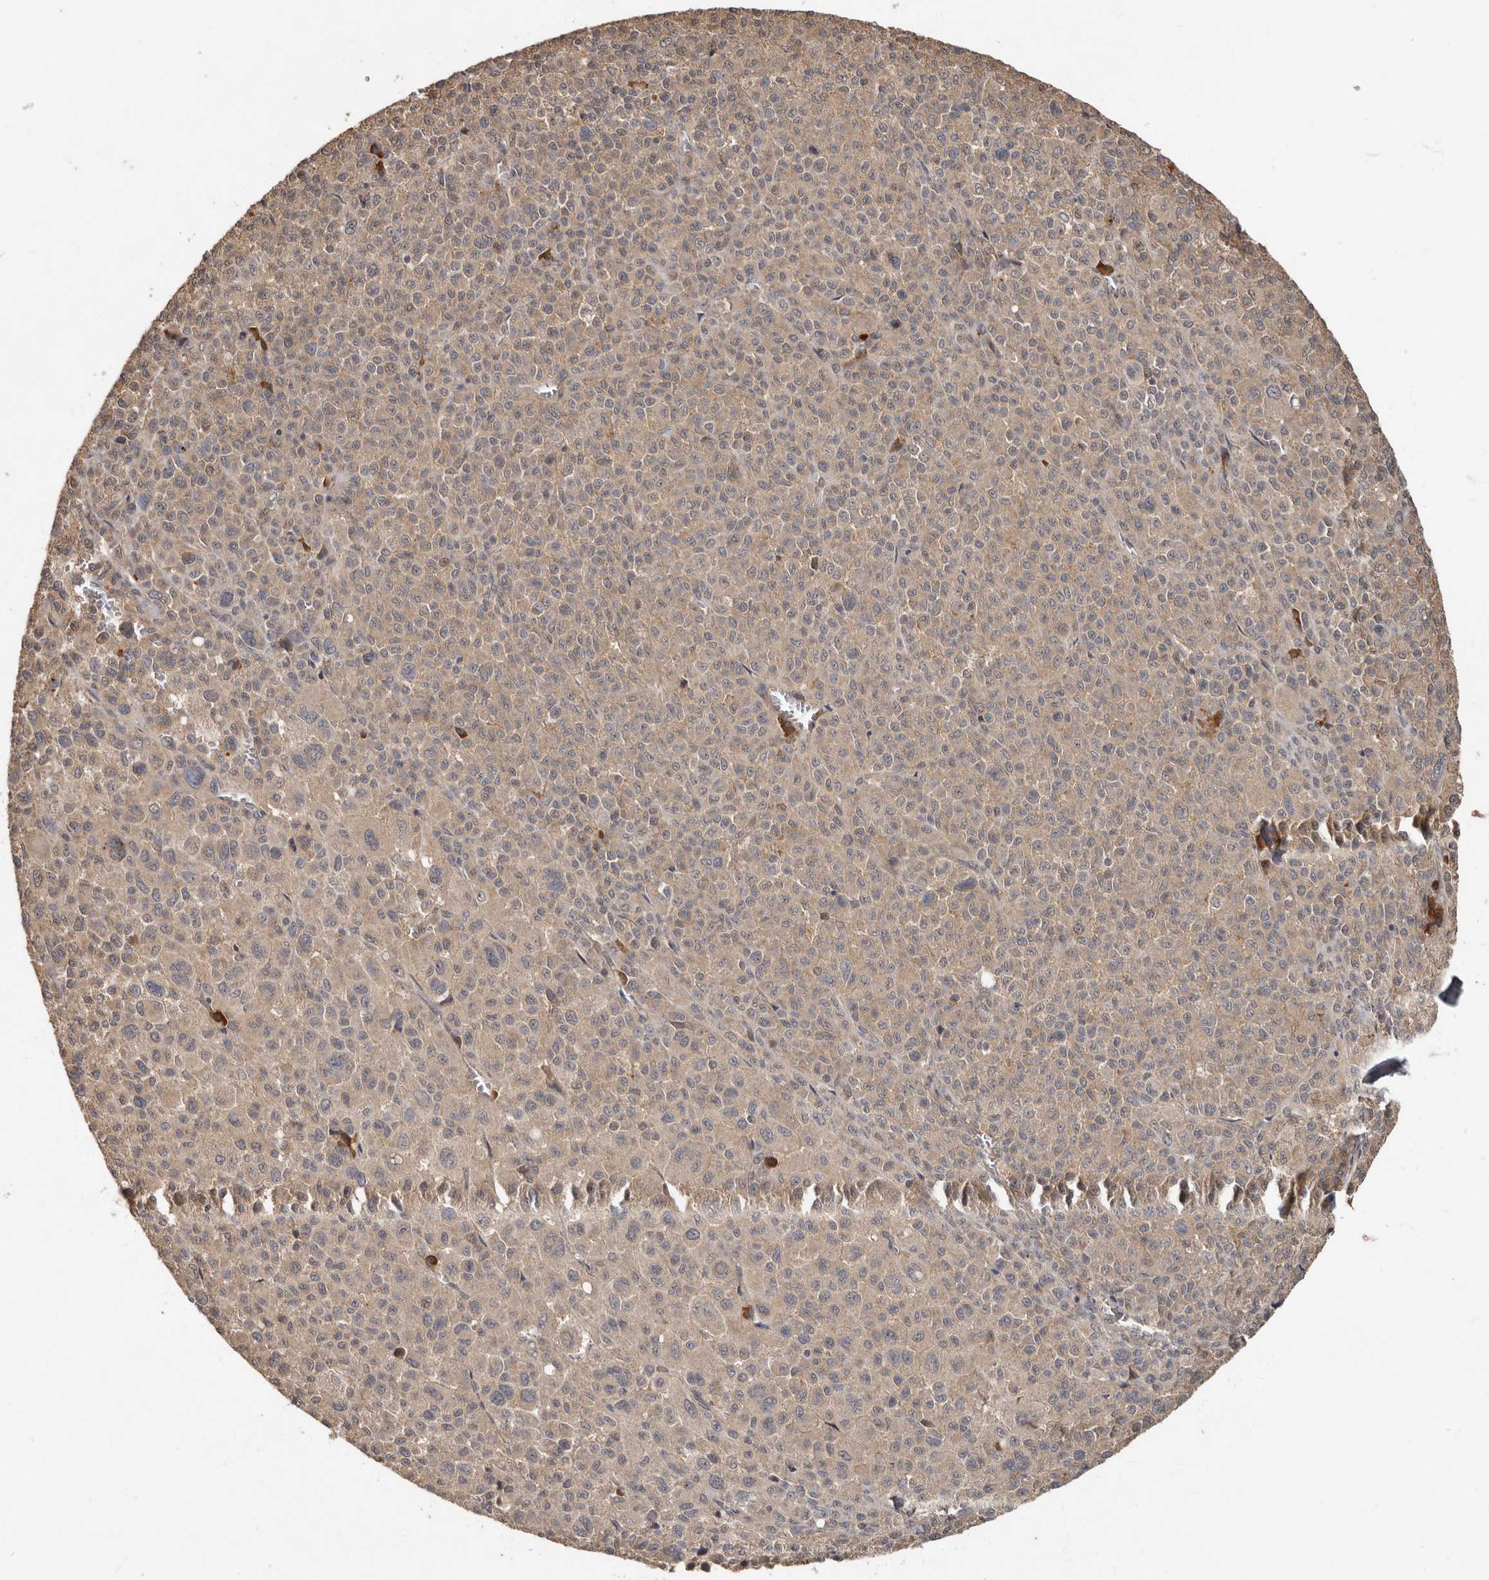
{"staining": {"intensity": "weak", "quantity": ">75%", "location": "cytoplasmic/membranous"}, "tissue": "melanoma", "cell_type": "Tumor cells", "image_type": "cancer", "snomed": [{"axis": "morphology", "description": "Malignant melanoma, Metastatic site"}, {"axis": "topography", "description": "Skin"}], "caption": "Human malignant melanoma (metastatic site) stained for a protein (brown) shows weak cytoplasmic/membranous positive expression in about >75% of tumor cells.", "gene": "KIF26B", "patient": {"sex": "female", "age": 74}}